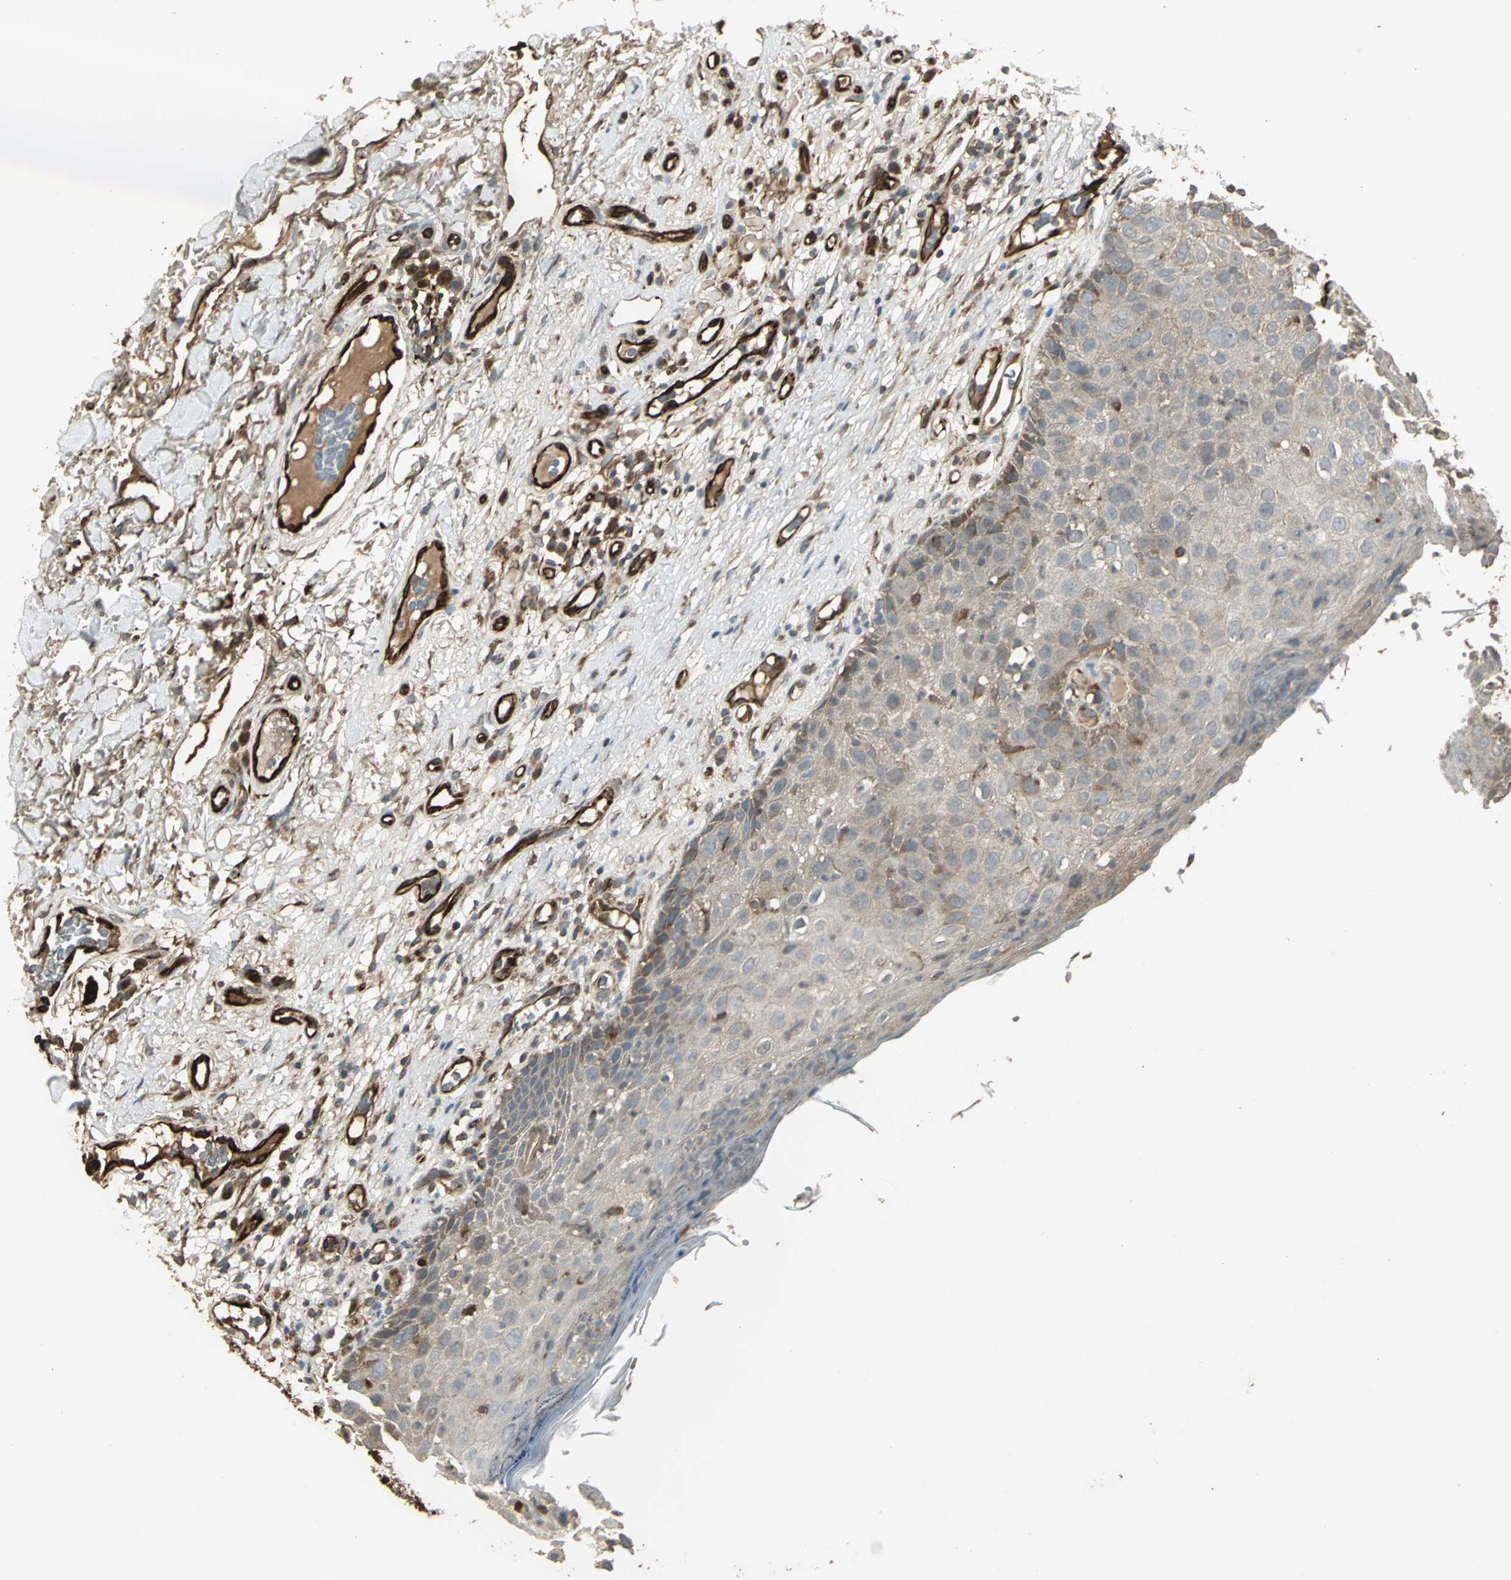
{"staining": {"intensity": "weak", "quantity": "25%-75%", "location": "cytoplasmic/membranous"}, "tissue": "skin cancer", "cell_type": "Tumor cells", "image_type": "cancer", "snomed": [{"axis": "morphology", "description": "Squamous cell carcinoma, NOS"}, {"axis": "topography", "description": "Skin"}], "caption": "A histopathology image showing weak cytoplasmic/membranous staining in approximately 25%-75% of tumor cells in skin cancer, as visualized by brown immunohistochemical staining.", "gene": "PRXL2B", "patient": {"sex": "male", "age": 87}}